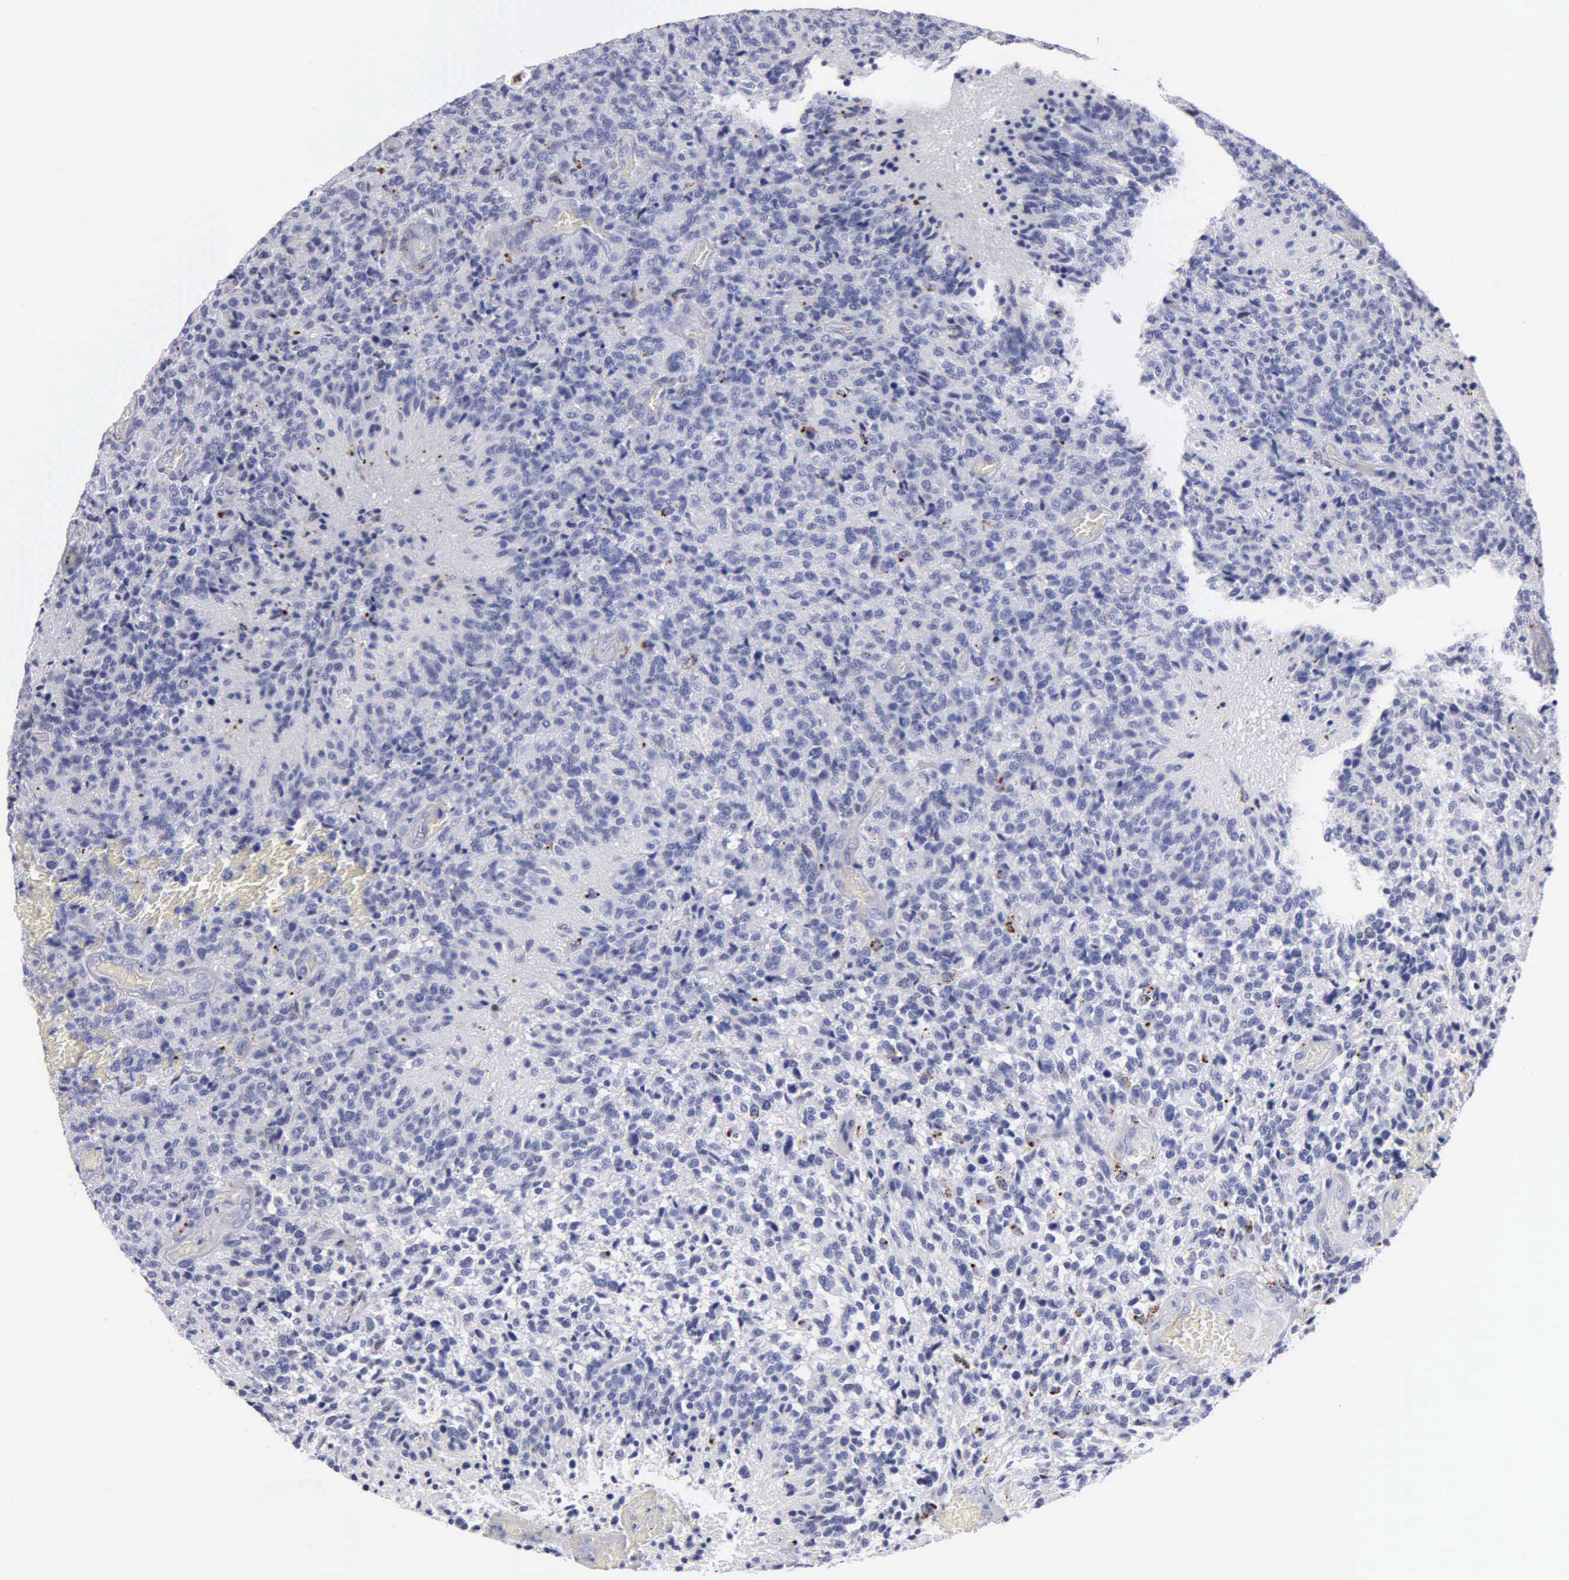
{"staining": {"intensity": "moderate", "quantity": "<25%", "location": "cytoplasmic/membranous"}, "tissue": "glioma", "cell_type": "Tumor cells", "image_type": "cancer", "snomed": [{"axis": "morphology", "description": "Glioma, malignant, High grade"}, {"axis": "topography", "description": "Brain"}], "caption": "A histopathology image showing moderate cytoplasmic/membranous expression in about <25% of tumor cells in glioma, as visualized by brown immunohistochemical staining.", "gene": "CTSH", "patient": {"sex": "male", "age": 36}}